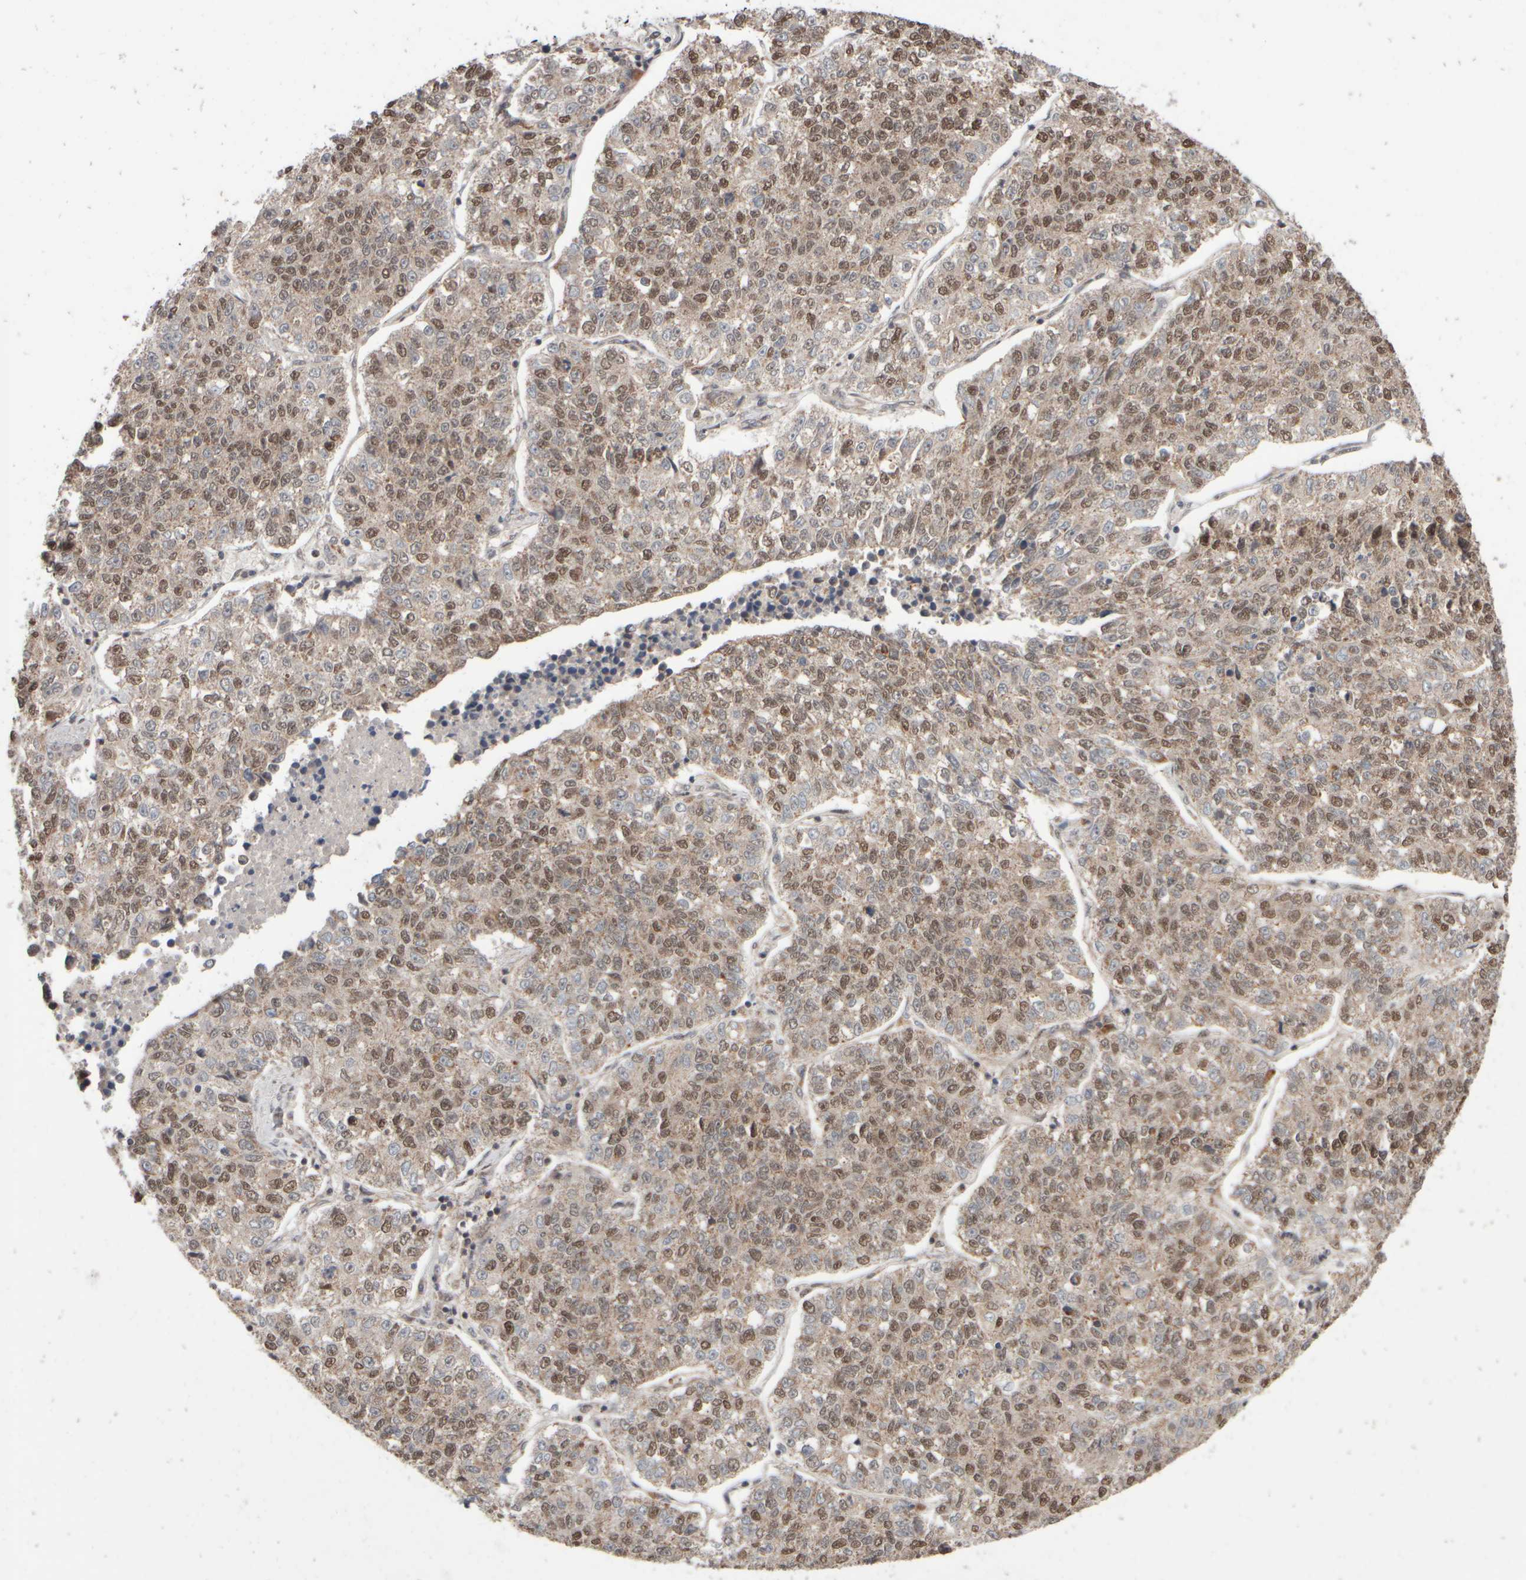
{"staining": {"intensity": "moderate", "quantity": "25%-75%", "location": "nuclear"}, "tissue": "lung cancer", "cell_type": "Tumor cells", "image_type": "cancer", "snomed": [{"axis": "morphology", "description": "Adenocarcinoma, NOS"}, {"axis": "topography", "description": "Lung"}], "caption": "This image reveals IHC staining of human adenocarcinoma (lung), with medium moderate nuclear positivity in about 25%-75% of tumor cells.", "gene": "ABHD11", "patient": {"sex": "male", "age": 49}}